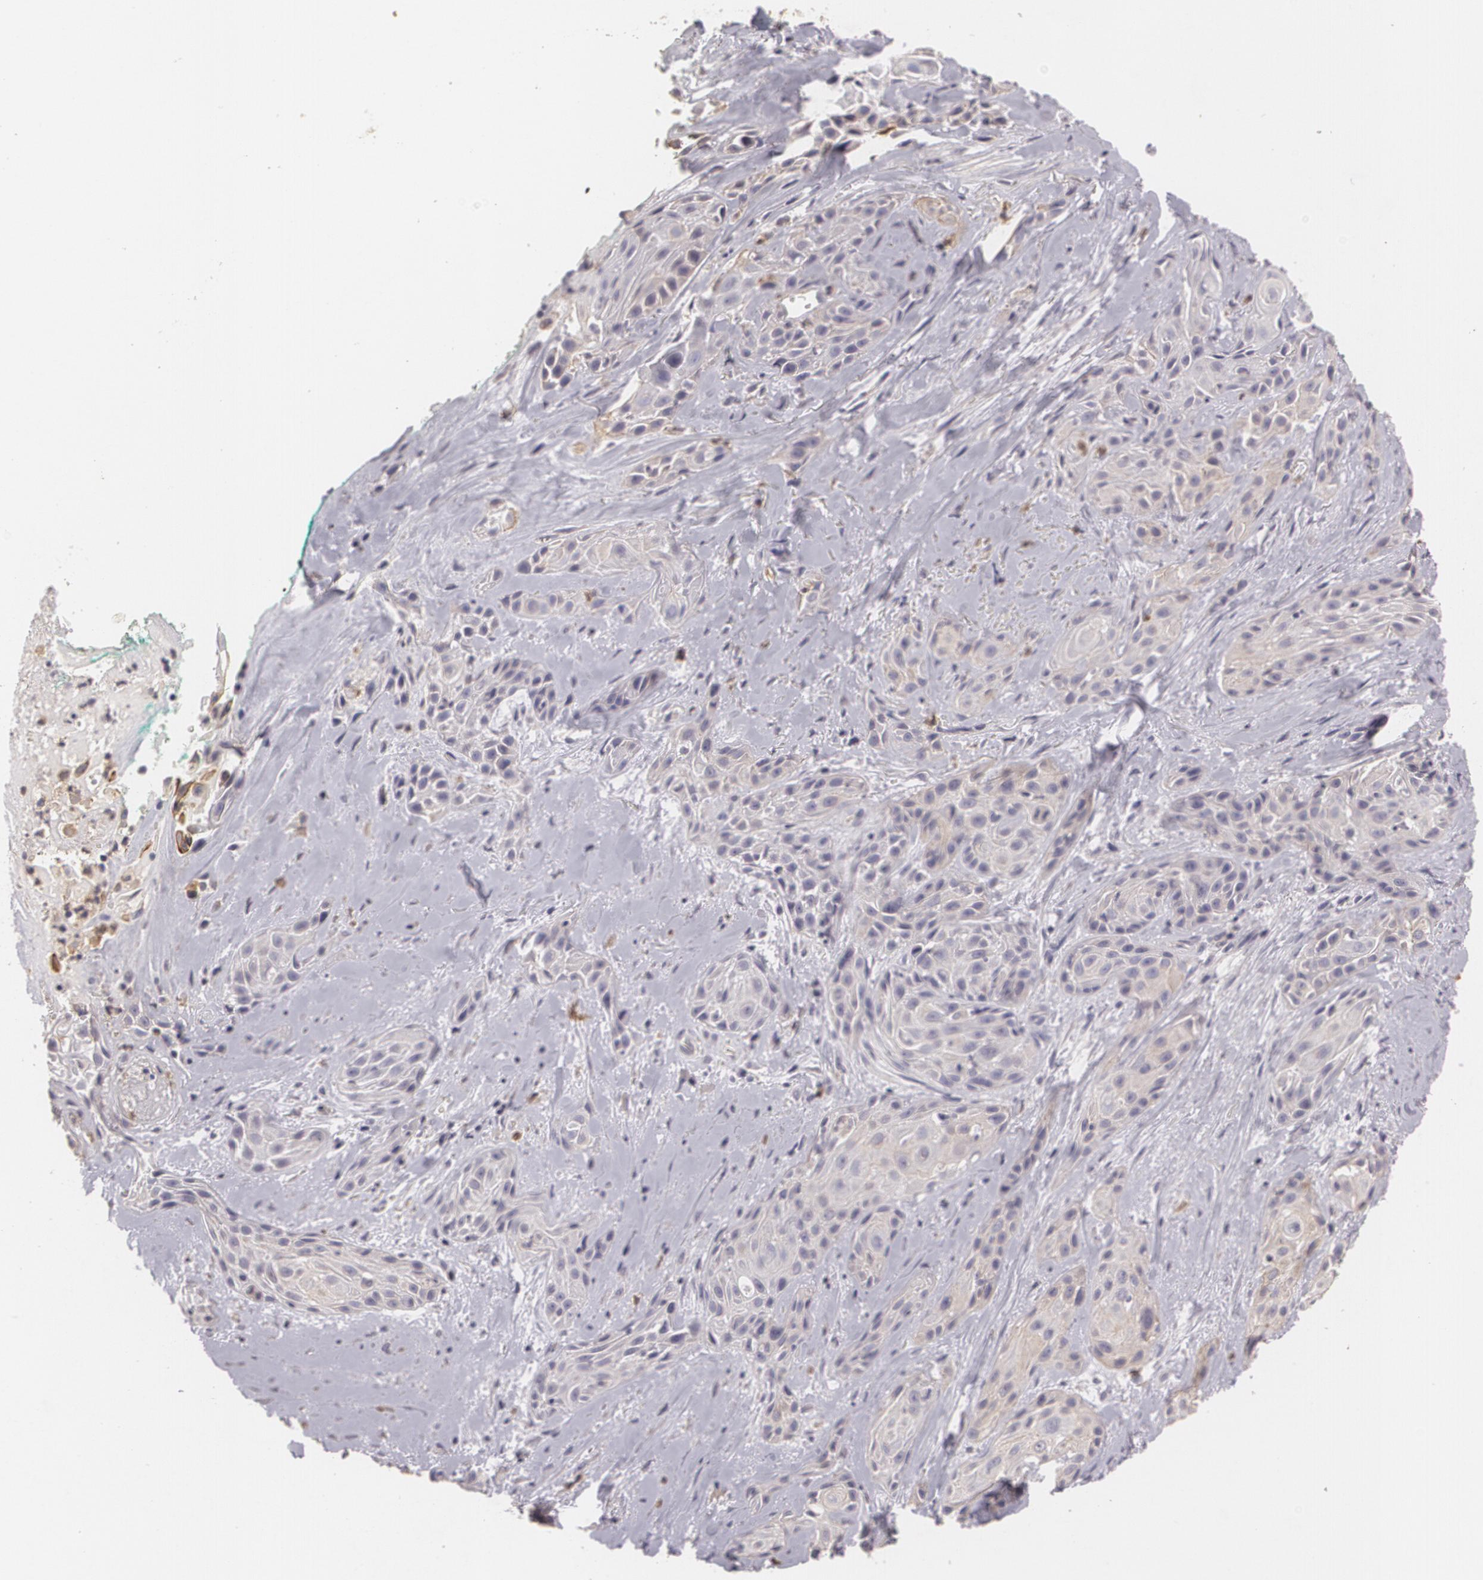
{"staining": {"intensity": "weak", "quantity": "<25%", "location": "cytoplasmic/membranous"}, "tissue": "skin cancer", "cell_type": "Tumor cells", "image_type": "cancer", "snomed": [{"axis": "morphology", "description": "Squamous cell carcinoma, NOS"}, {"axis": "topography", "description": "Skin"}, {"axis": "topography", "description": "Anal"}], "caption": "There is no significant positivity in tumor cells of skin squamous cell carcinoma.", "gene": "KCNA4", "patient": {"sex": "male", "age": 64}}